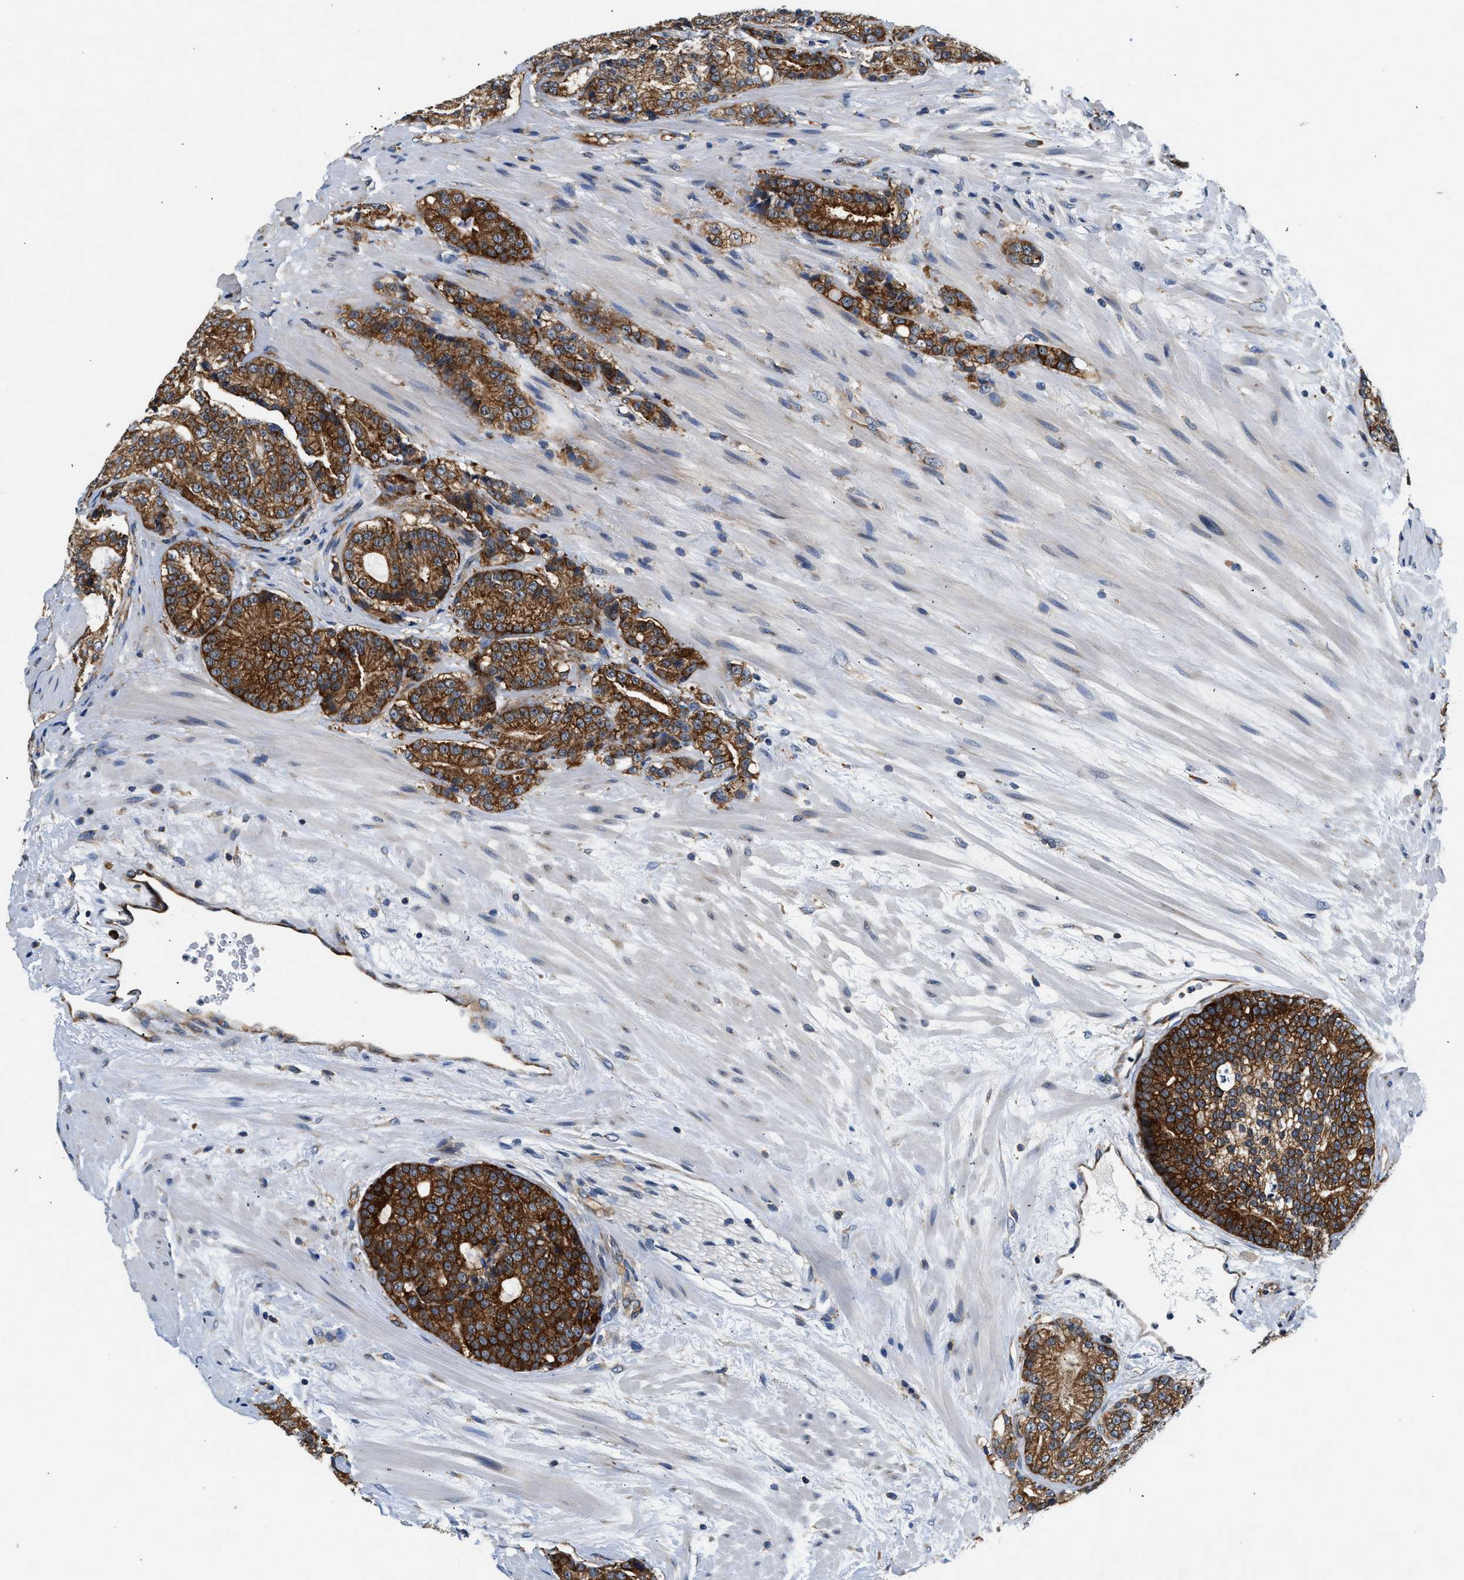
{"staining": {"intensity": "strong", "quantity": "25%-75%", "location": "cytoplasmic/membranous"}, "tissue": "prostate cancer", "cell_type": "Tumor cells", "image_type": "cancer", "snomed": [{"axis": "morphology", "description": "Adenocarcinoma, High grade"}, {"axis": "topography", "description": "Prostate"}], "caption": "Immunohistochemistry (DAB) staining of human adenocarcinoma (high-grade) (prostate) shows strong cytoplasmic/membranous protein expression in about 25%-75% of tumor cells.", "gene": "PA2G4", "patient": {"sex": "male", "age": 61}}